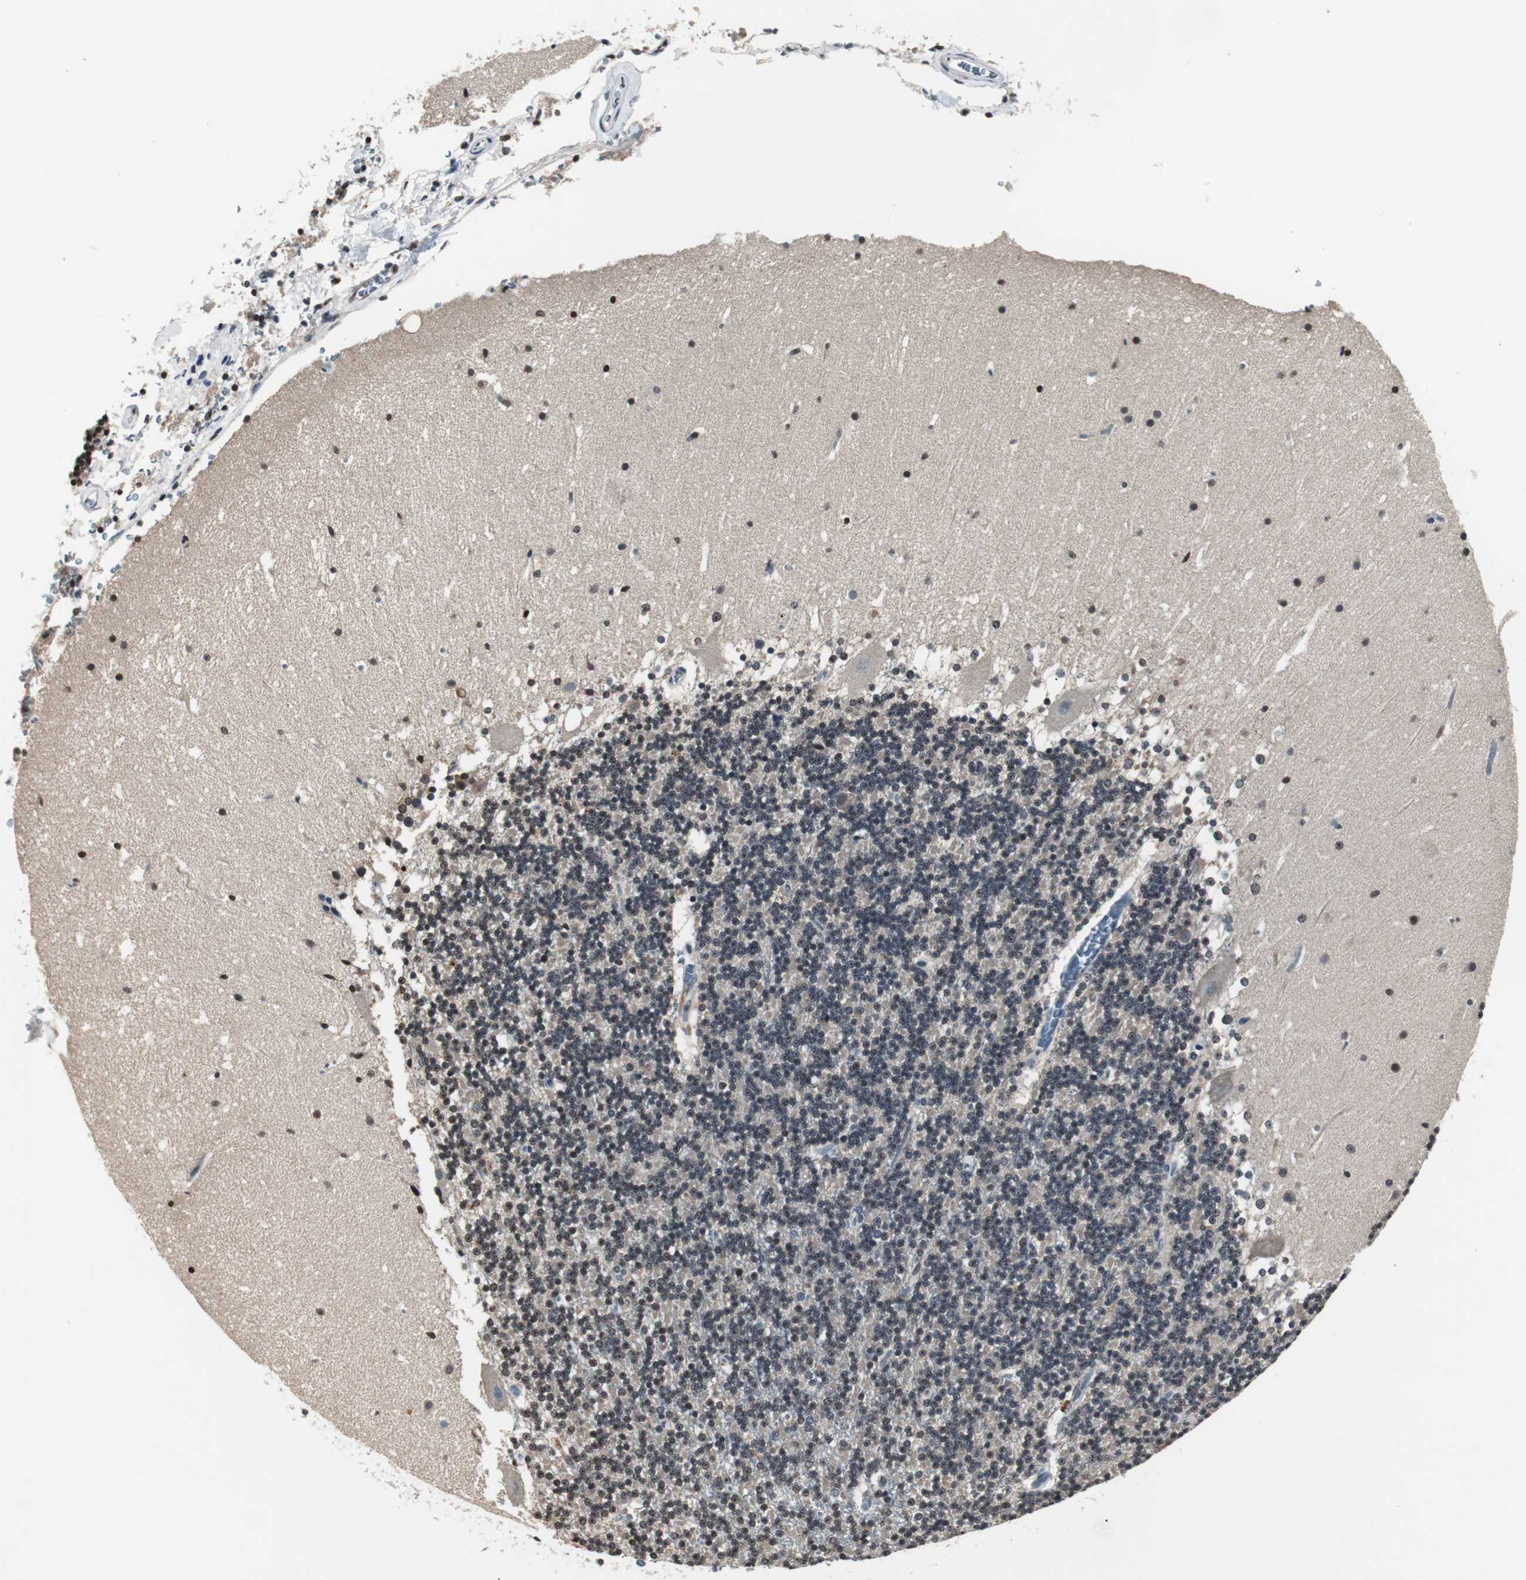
{"staining": {"intensity": "negative", "quantity": "none", "location": "none"}, "tissue": "cerebellum", "cell_type": "Cells in granular layer", "image_type": "normal", "snomed": [{"axis": "morphology", "description": "Normal tissue, NOS"}, {"axis": "topography", "description": "Cerebellum"}], "caption": "This is a histopathology image of immunohistochemistry (IHC) staining of benign cerebellum, which shows no positivity in cells in granular layer.", "gene": "SMAD1", "patient": {"sex": "female", "age": 19}}